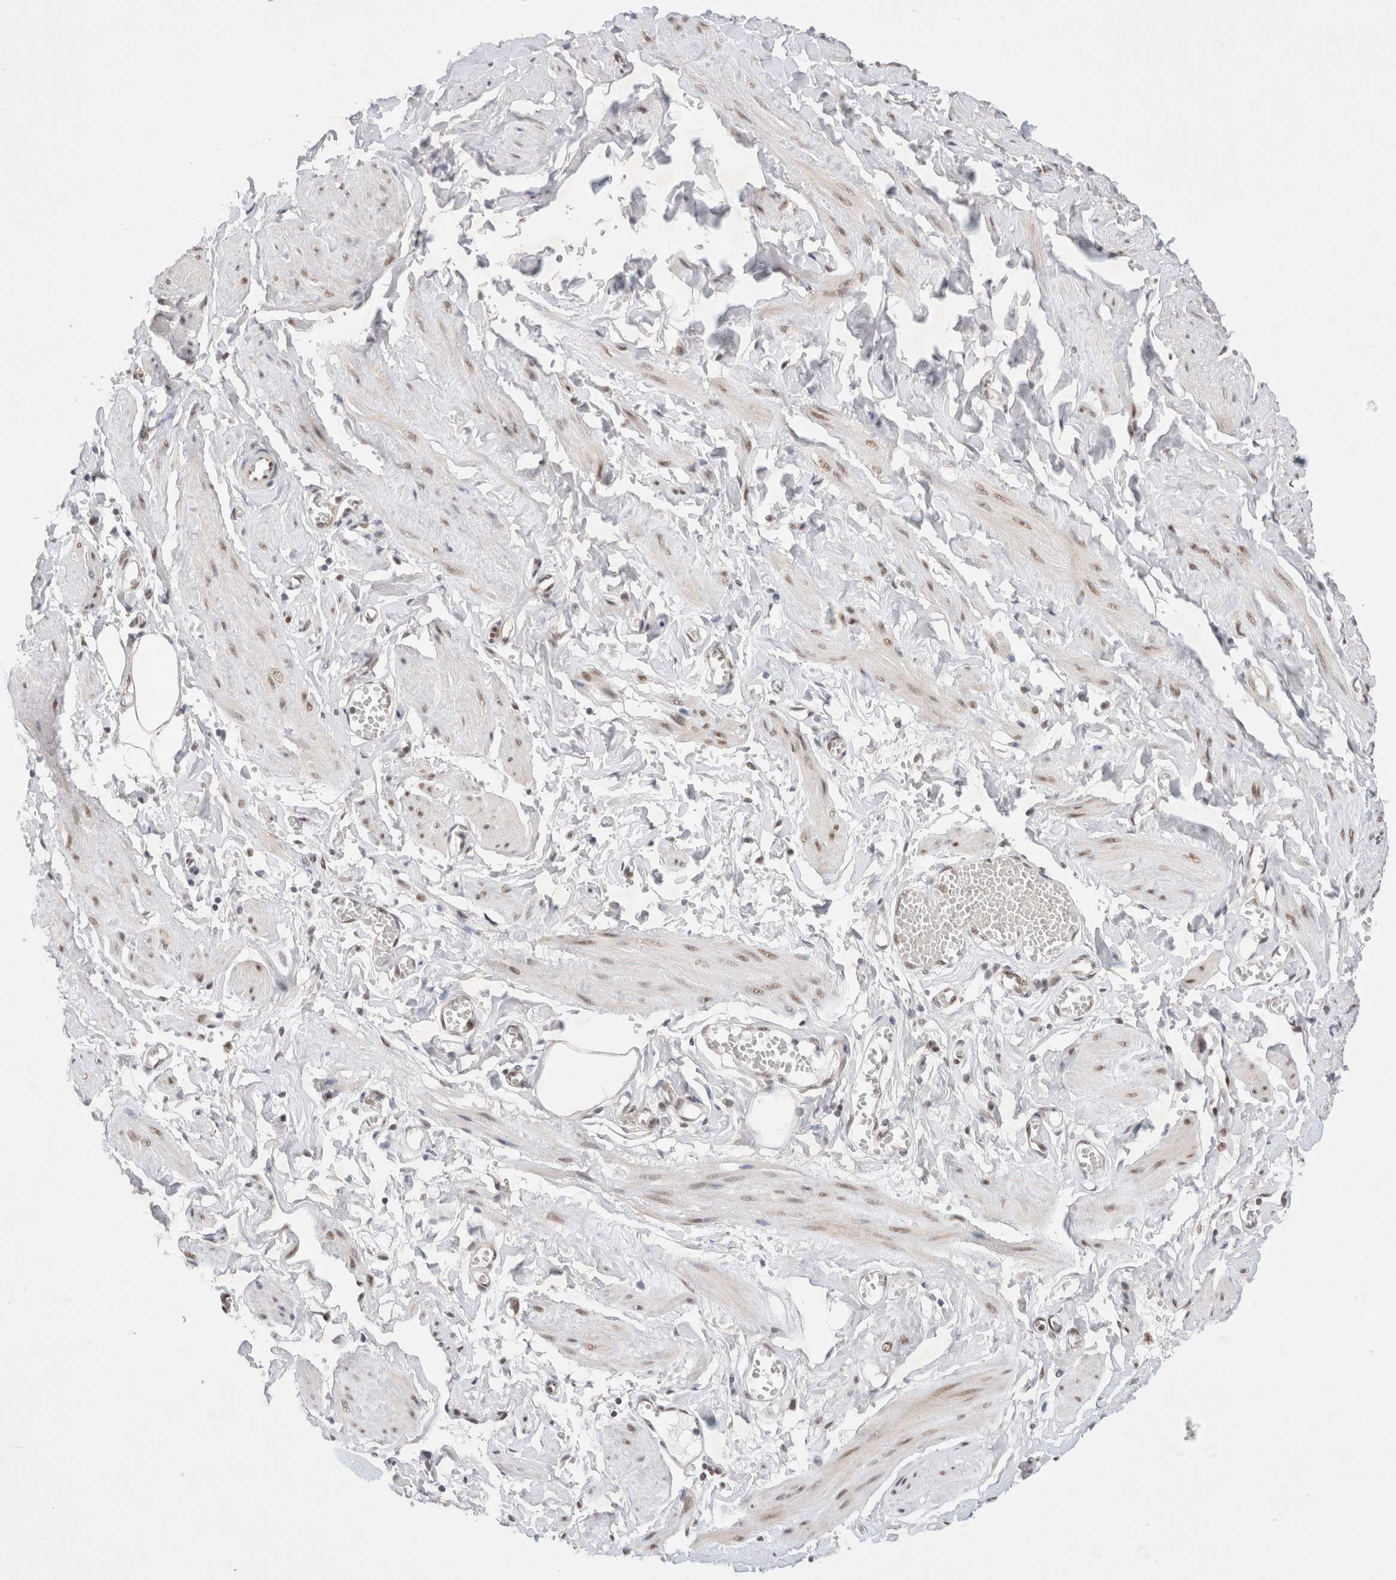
{"staining": {"intensity": "negative", "quantity": "none", "location": "none"}, "tissue": "adipose tissue", "cell_type": "Adipocytes", "image_type": "normal", "snomed": [{"axis": "morphology", "description": "Normal tissue, NOS"}, {"axis": "topography", "description": "Vascular tissue"}, {"axis": "topography", "description": "Fallopian tube"}, {"axis": "topography", "description": "Ovary"}], "caption": "A photomicrograph of human adipose tissue is negative for staining in adipocytes. (Immunohistochemistry, brightfield microscopy, high magnification).", "gene": "GTF2I", "patient": {"sex": "female", "age": 67}}